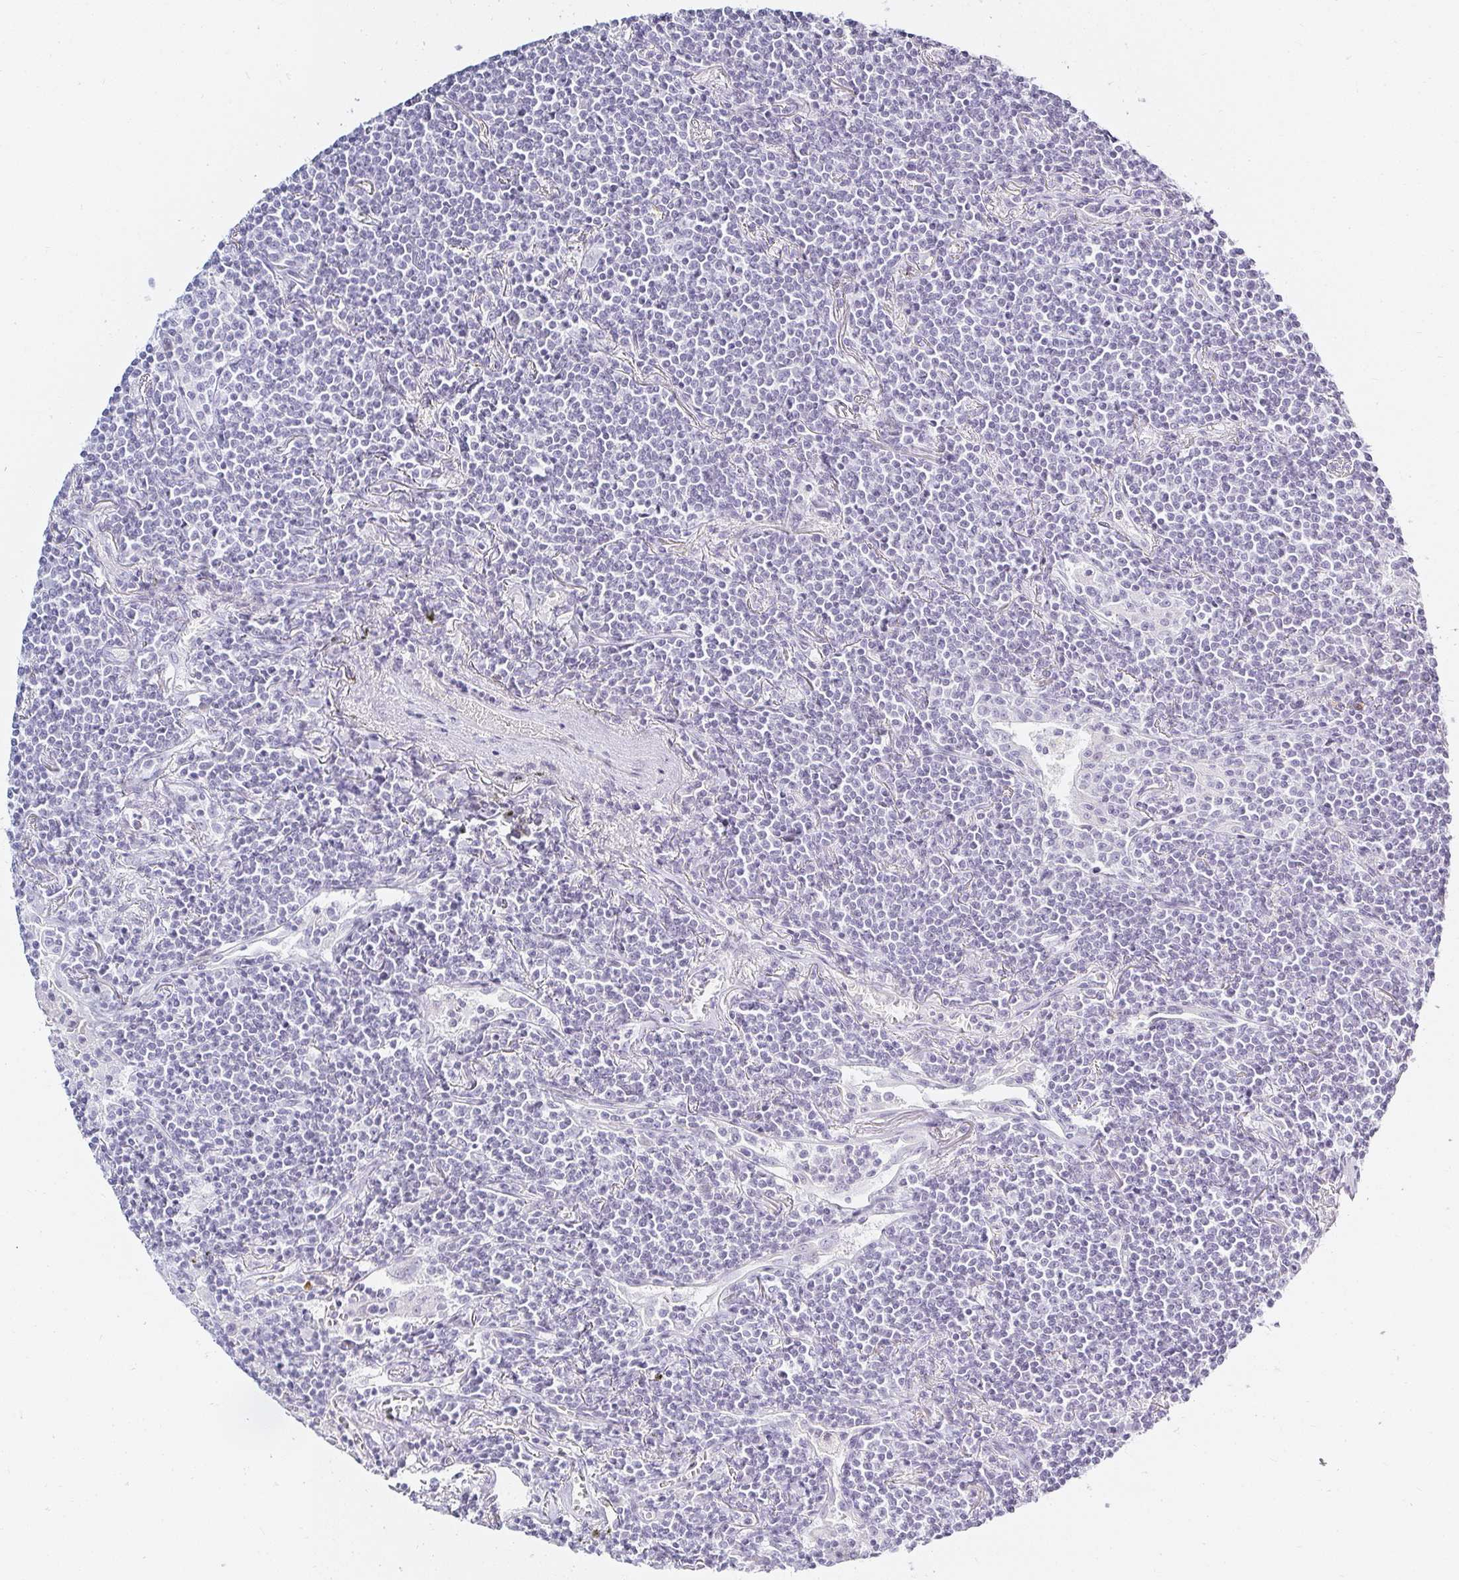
{"staining": {"intensity": "negative", "quantity": "none", "location": "none"}, "tissue": "lymphoma", "cell_type": "Tumor cells", "image_type": "cancer", "snomed": [{"axis": "morphology", "description": "Malignant lymphoma, non-Hodgkin's type, Low grade"}, {"axis": "topography", "description": "Lung"}], "caption": "IHC of malignant lymphoma, non-Hodgkin's type (low-grade) exhibits no expression in tumor cells.", "gene": "ACAN", "patient": {"sex": "female", "age": 71}}